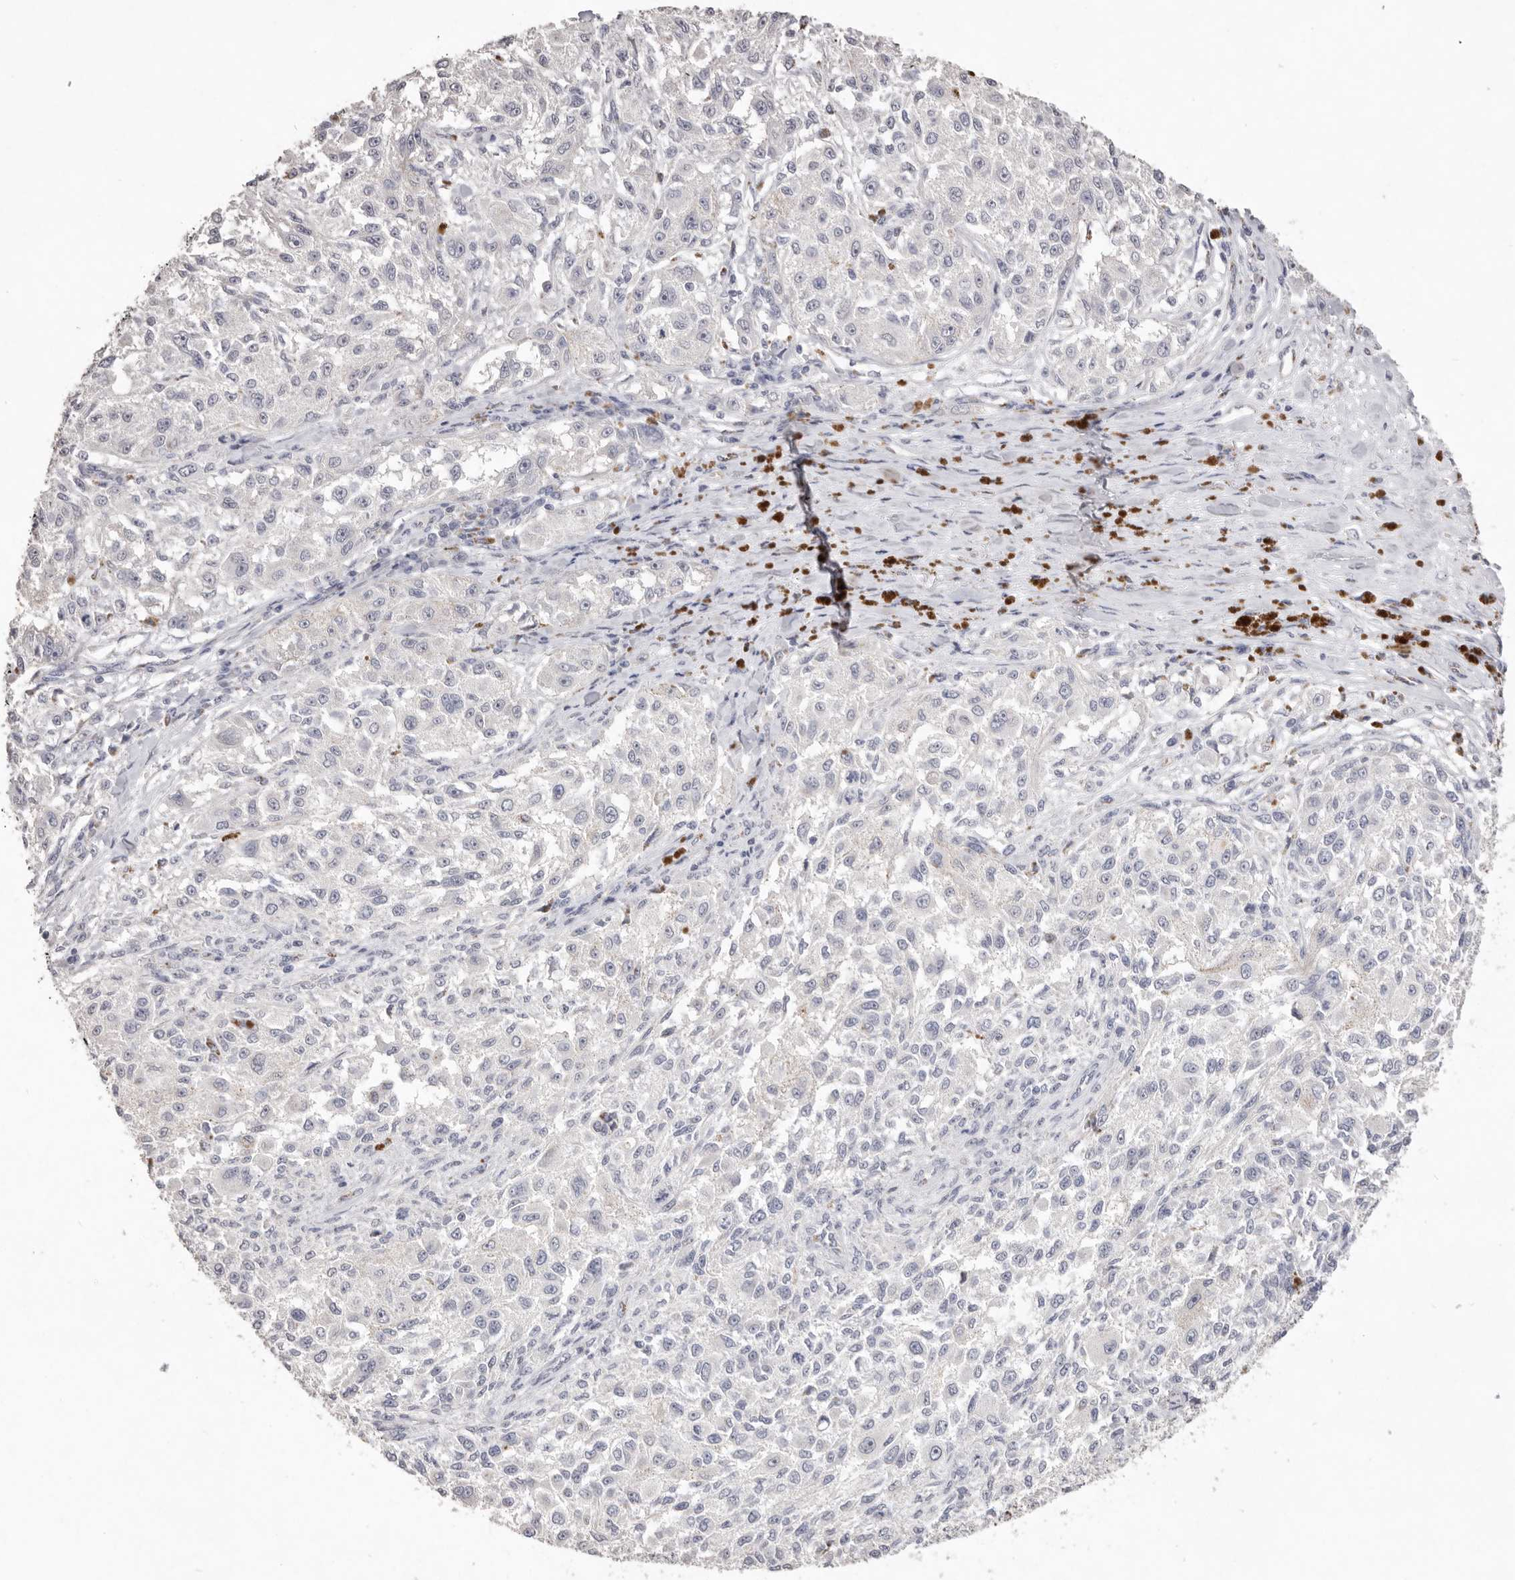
{"staining": {"intensity": "negative", "quantity": "none", "location": "none"}, "tissue": "melanoma", "cell_type": "Tumor cells", "image_type": "cancer", "snomed": [{"axis": "morphology", "description": "Necrosis, NOS"}, {"axis": "morphology", "description": "Malignant melanoma, NOS"}, {"axis": "topography", "description": "Skin"}], "caption": "This is an immunohistochemistry micrograph of human malignant melanoma. There is no positivity in tumor cells.", "gene": "ZYG11B", "patient": {"sex": "female", "age": 87}}